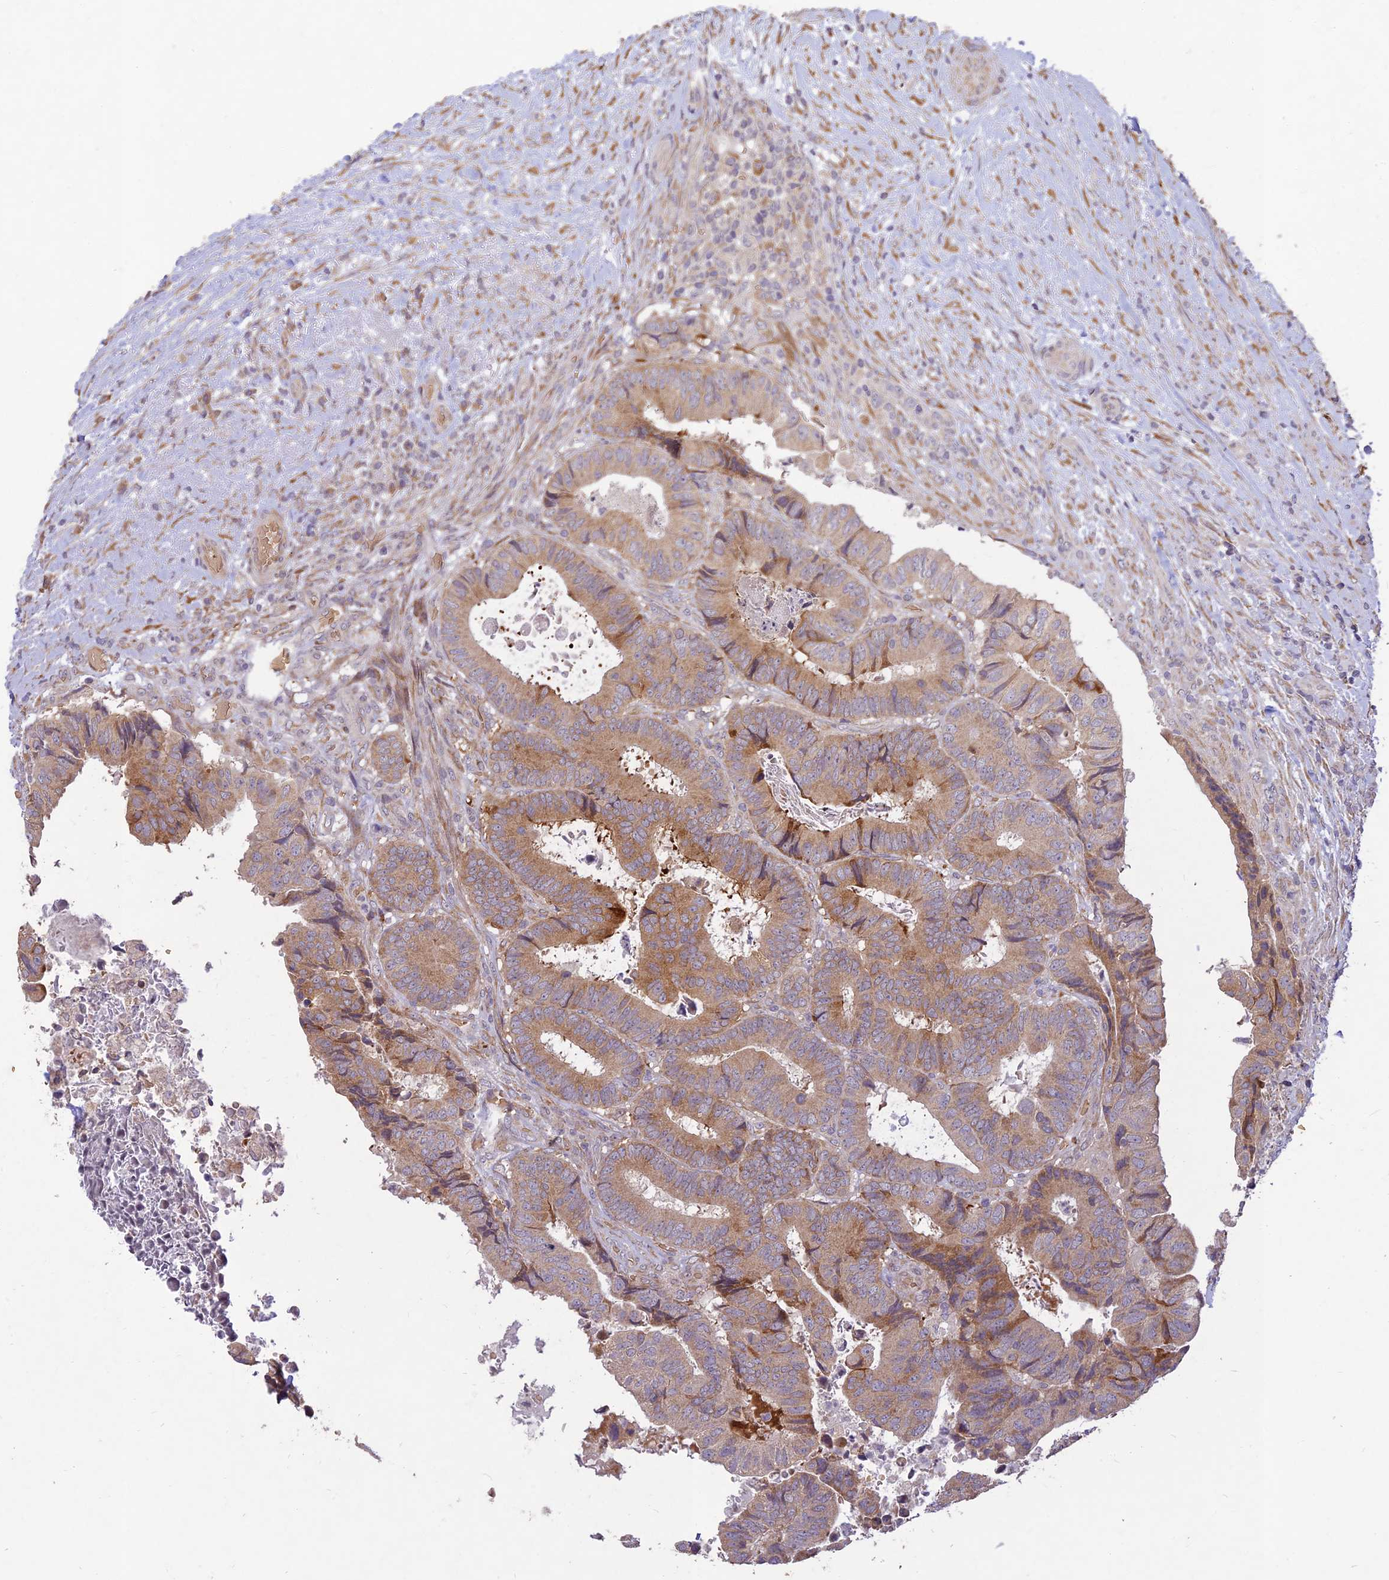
{"staining": {"intensity": "moderate", "quantity": ">75%", "location": "cytoplasmic/membranous"}, "tissue": "colorectal cancer", "cell_type": "Tumor cells", "image_type": "cancer", "snomed": [{"axis": "morphology", "description": "Adenocarcinoma, NOS"}, {"axis": "topography", "description": "Colon"}], "caption": "Colorectal cancer (adenocarcinoma) stained with a brown dye reveals moderate cytoplasmic/membranous positive staining in about >75% of tumor cells.", "gene": "PPP1R11", "patient": {"sex": "male", "age": 85}}